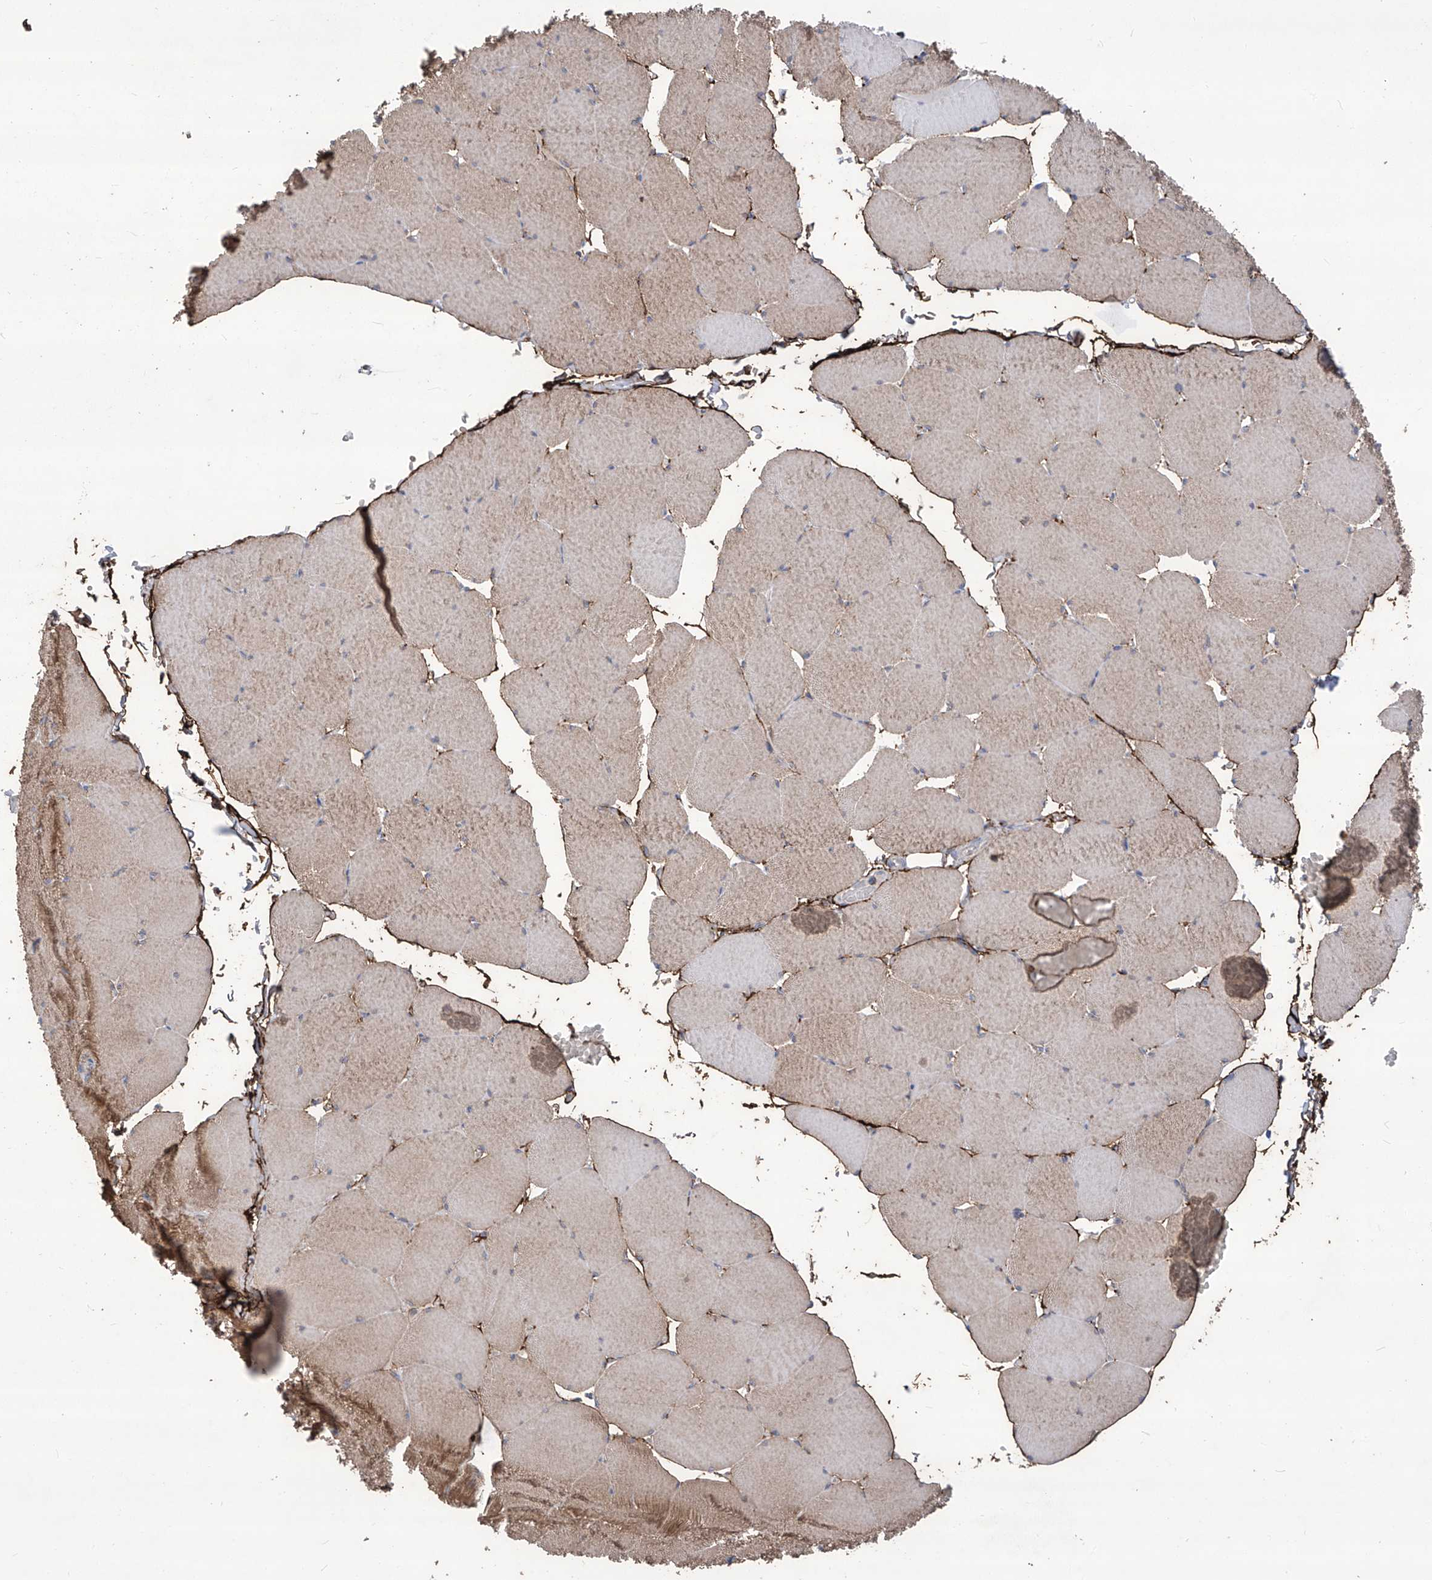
{"staining": {"intensity": "moderate", "quantity": "25%-75%", "location": "cytoplasmic/membranous"}, "tissue": "skeletal muscle", "cell_type": "Myocytes", "image_type": "normal", "snomed": [{"axis": "morphology", "description": "Normal tissue, NOS"}, {"axis": "topography", "description": "Skeletal muscle"}, {"axis": "topography", "description": "Head-Neck"}], "caption": "Immunohistochemistry (IHC) of unremarkable human skeletal muscle displays medium levels of moderate cytoplasmic/membranous positivity in about 25%-75% of myocytes.", "gene": "TXNIP", "patient": {"sex": "male", "age": 66}}